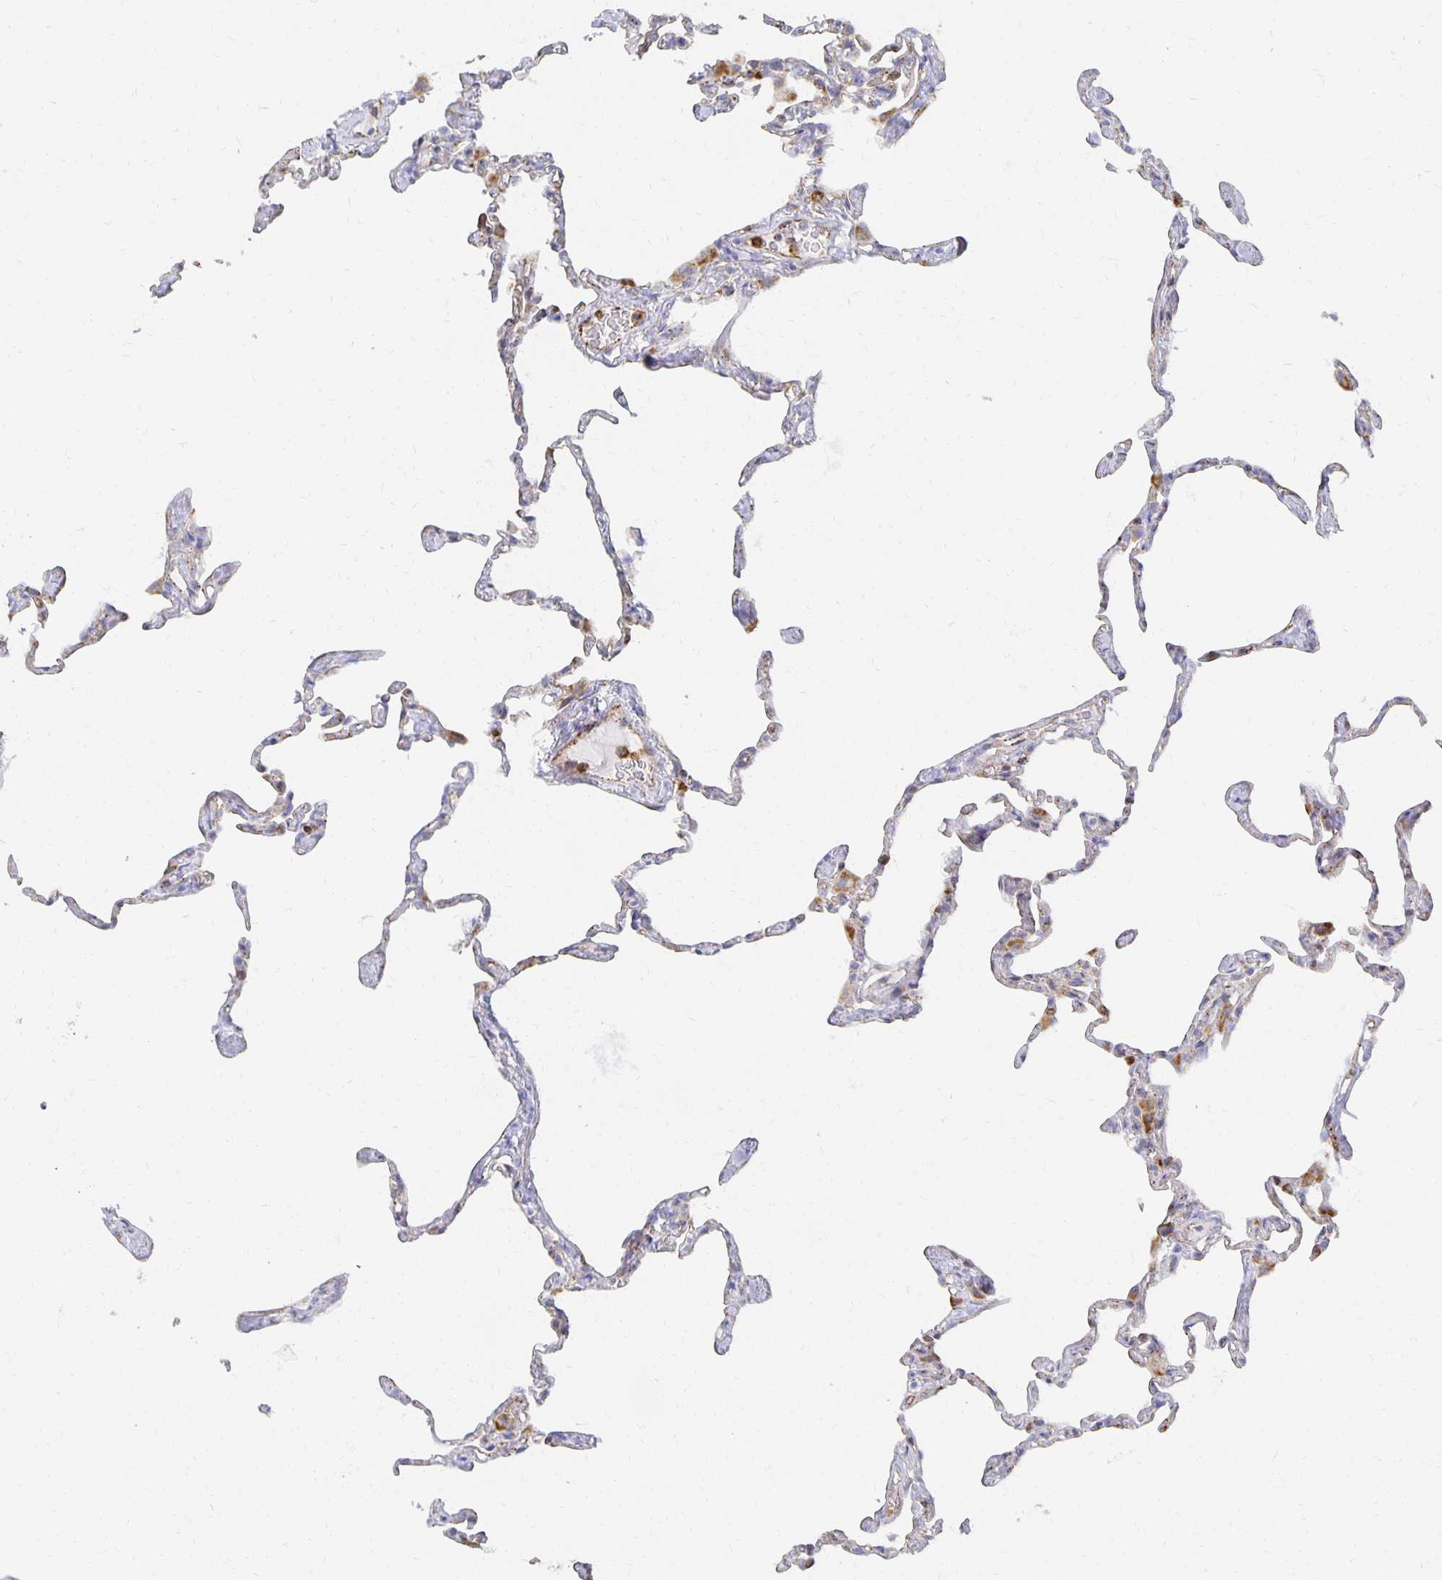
{"staining": {"intensity": "moderate", "quantity": "<25%", "location": "cytoplasmic/membranous"}, "tissue": "lung", "cell_type": "Alveolar cells", "image_type": "normal", "snomed": [{"axis": "morphology", "description": "Normal tissue, NOS"}, {"axis": "topography", "description": "Lung"}], "caption": "Protein positivity by immunohistochemistry (IHC) displays moderate cytoplasmic/membranous expression in approximately <25% of alveolar cells in normal lung.", "gene": "TAAR1", "patient": {"sex": "male", "age": 65}}